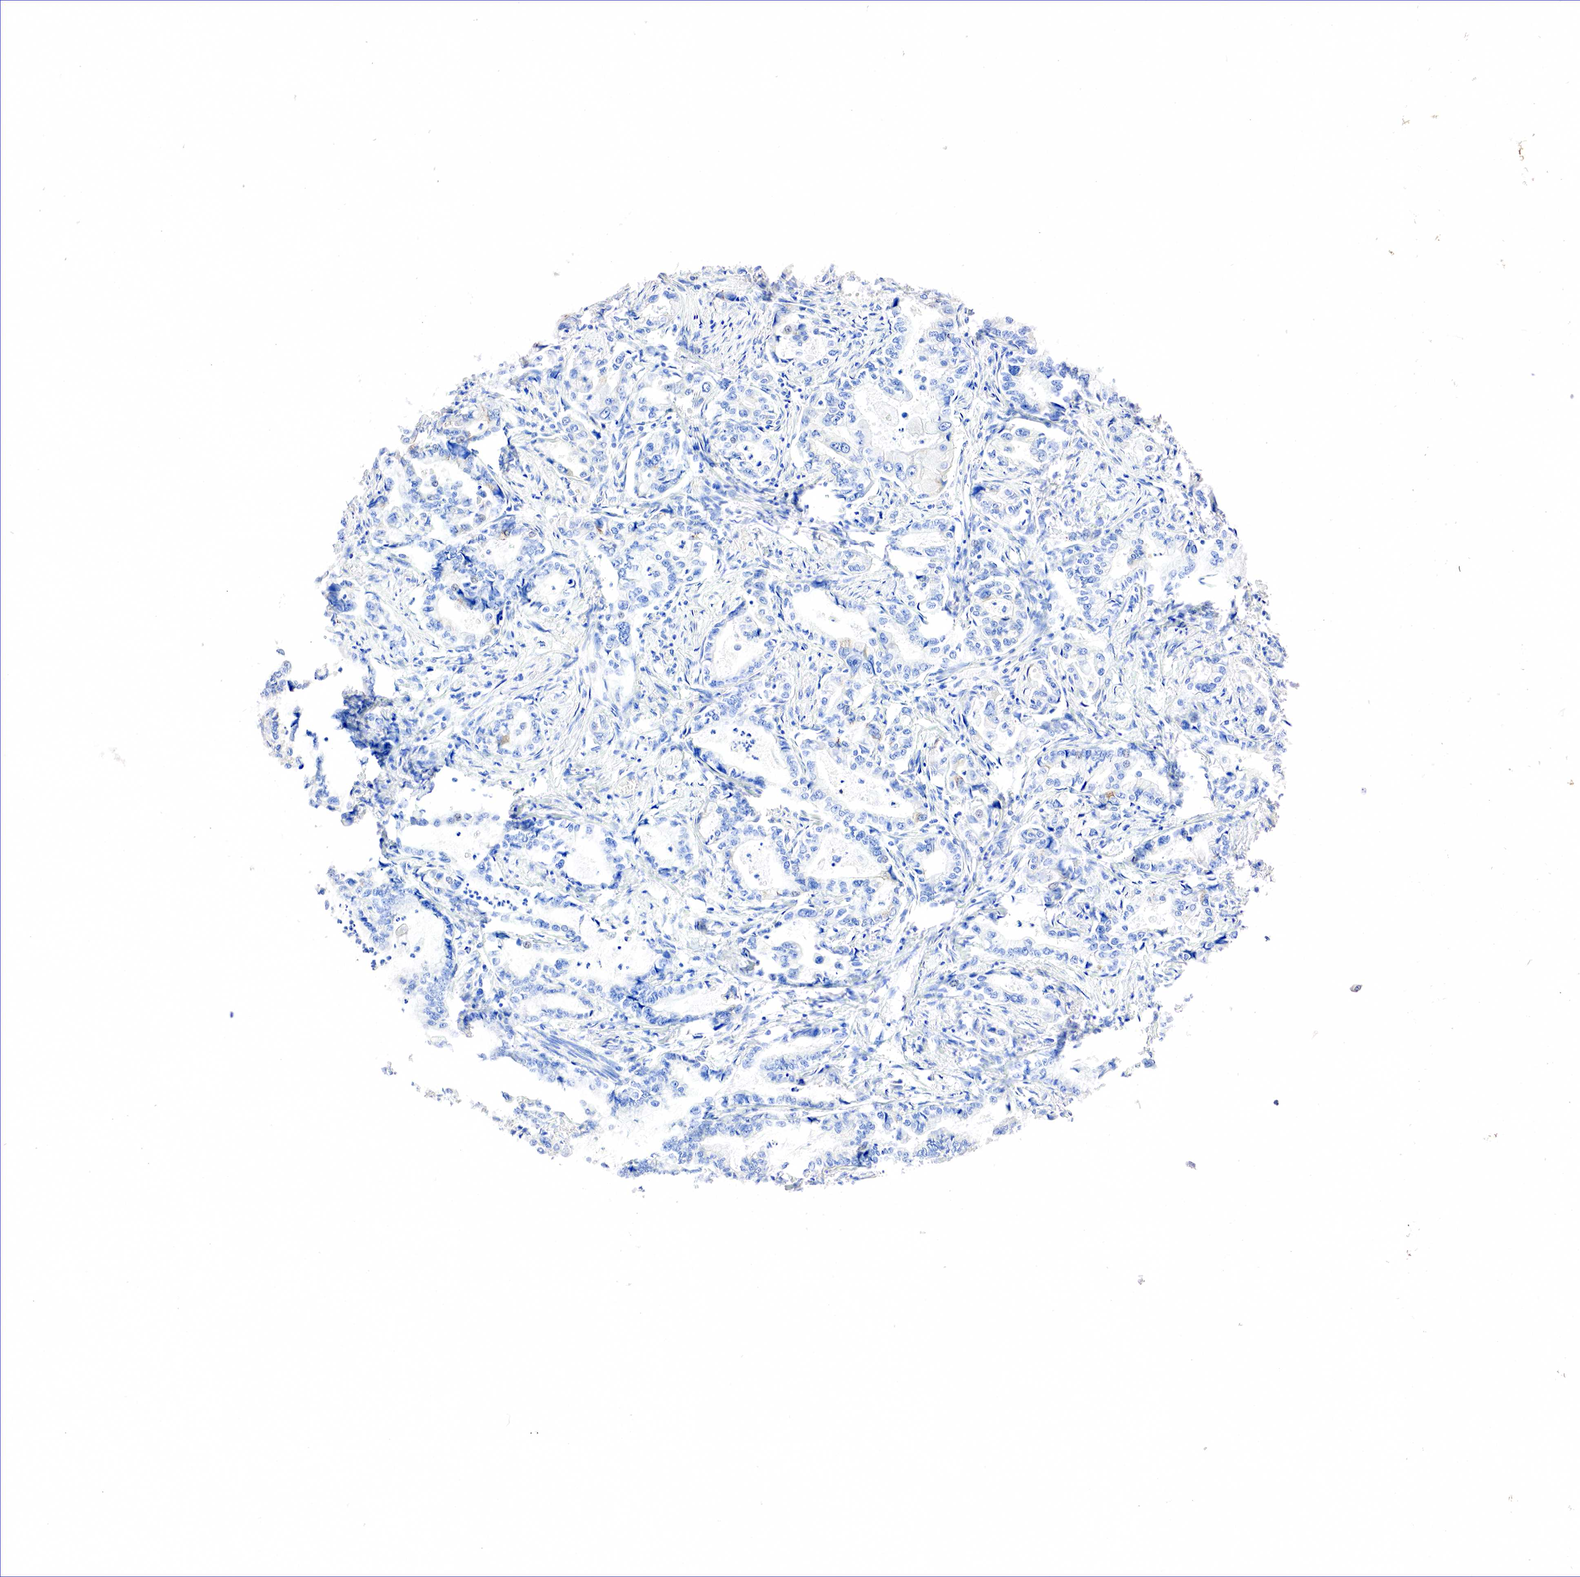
{"staining": {"intensity": "moderate", "quantity": "<25%", "location": "cytoplasmic/membranous"}, "tissue": "stomach cancer", "cell_type": "Tumor cells", "image_type": "cancer", "snomed": [{"axis": "morphology", "description": "Adenocarcinoma, NOS"}, {"axis": "topography", "description": "Pancreas"}, {"axis": "topography", "description": "Stomach, upper"}], "caption": "Tumor cells demonstrate low levels of moderate cytoplasmic/membranous staining in approximately <25% of cells in stomach cancer. (IHC, brightfield microscopy, high magnification).", "gene": "SST", "patient": {"sex": "male", "age": 77}}